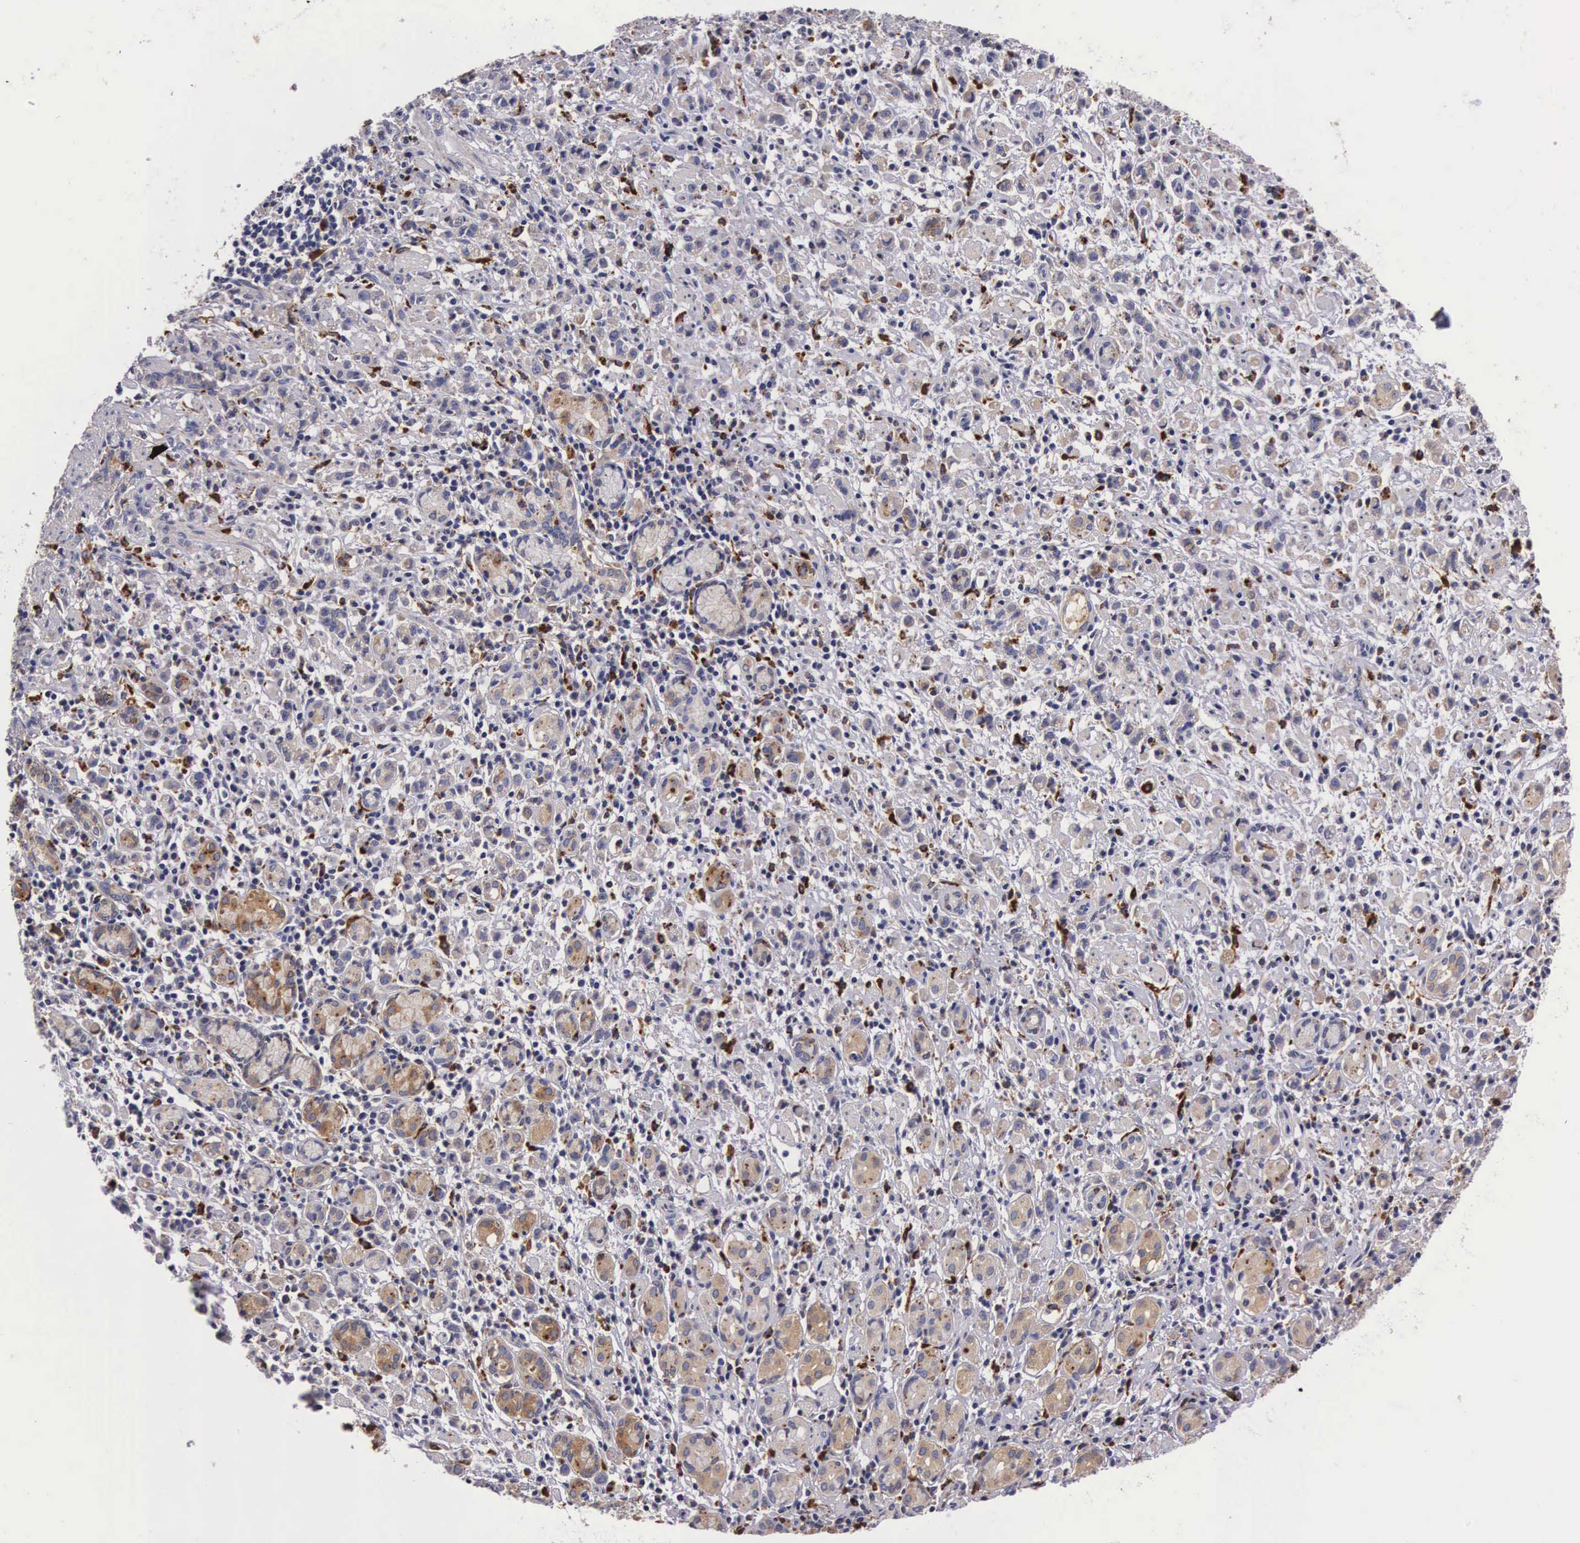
{"staining": {"intensity": "weak", "quantity": "<25%", "location": "cytoplasmic/membranous"}, "tissue": "stomach cancer", "cell_type": "Tumor cells", "image_type": "cancer", "snomed": [{"axis": "morphology", "description": "Adenocarcinoma, NOS"}, {"axis": "topography", "description": "Stomach, lower"}], "caption": "This is an immunohistochemistry histopathology image of human adenocarcinoma (stomach). There is no expression in tumor cells.", "gene": "NAGA", "patient": {"sex": "male", "age": 88}}